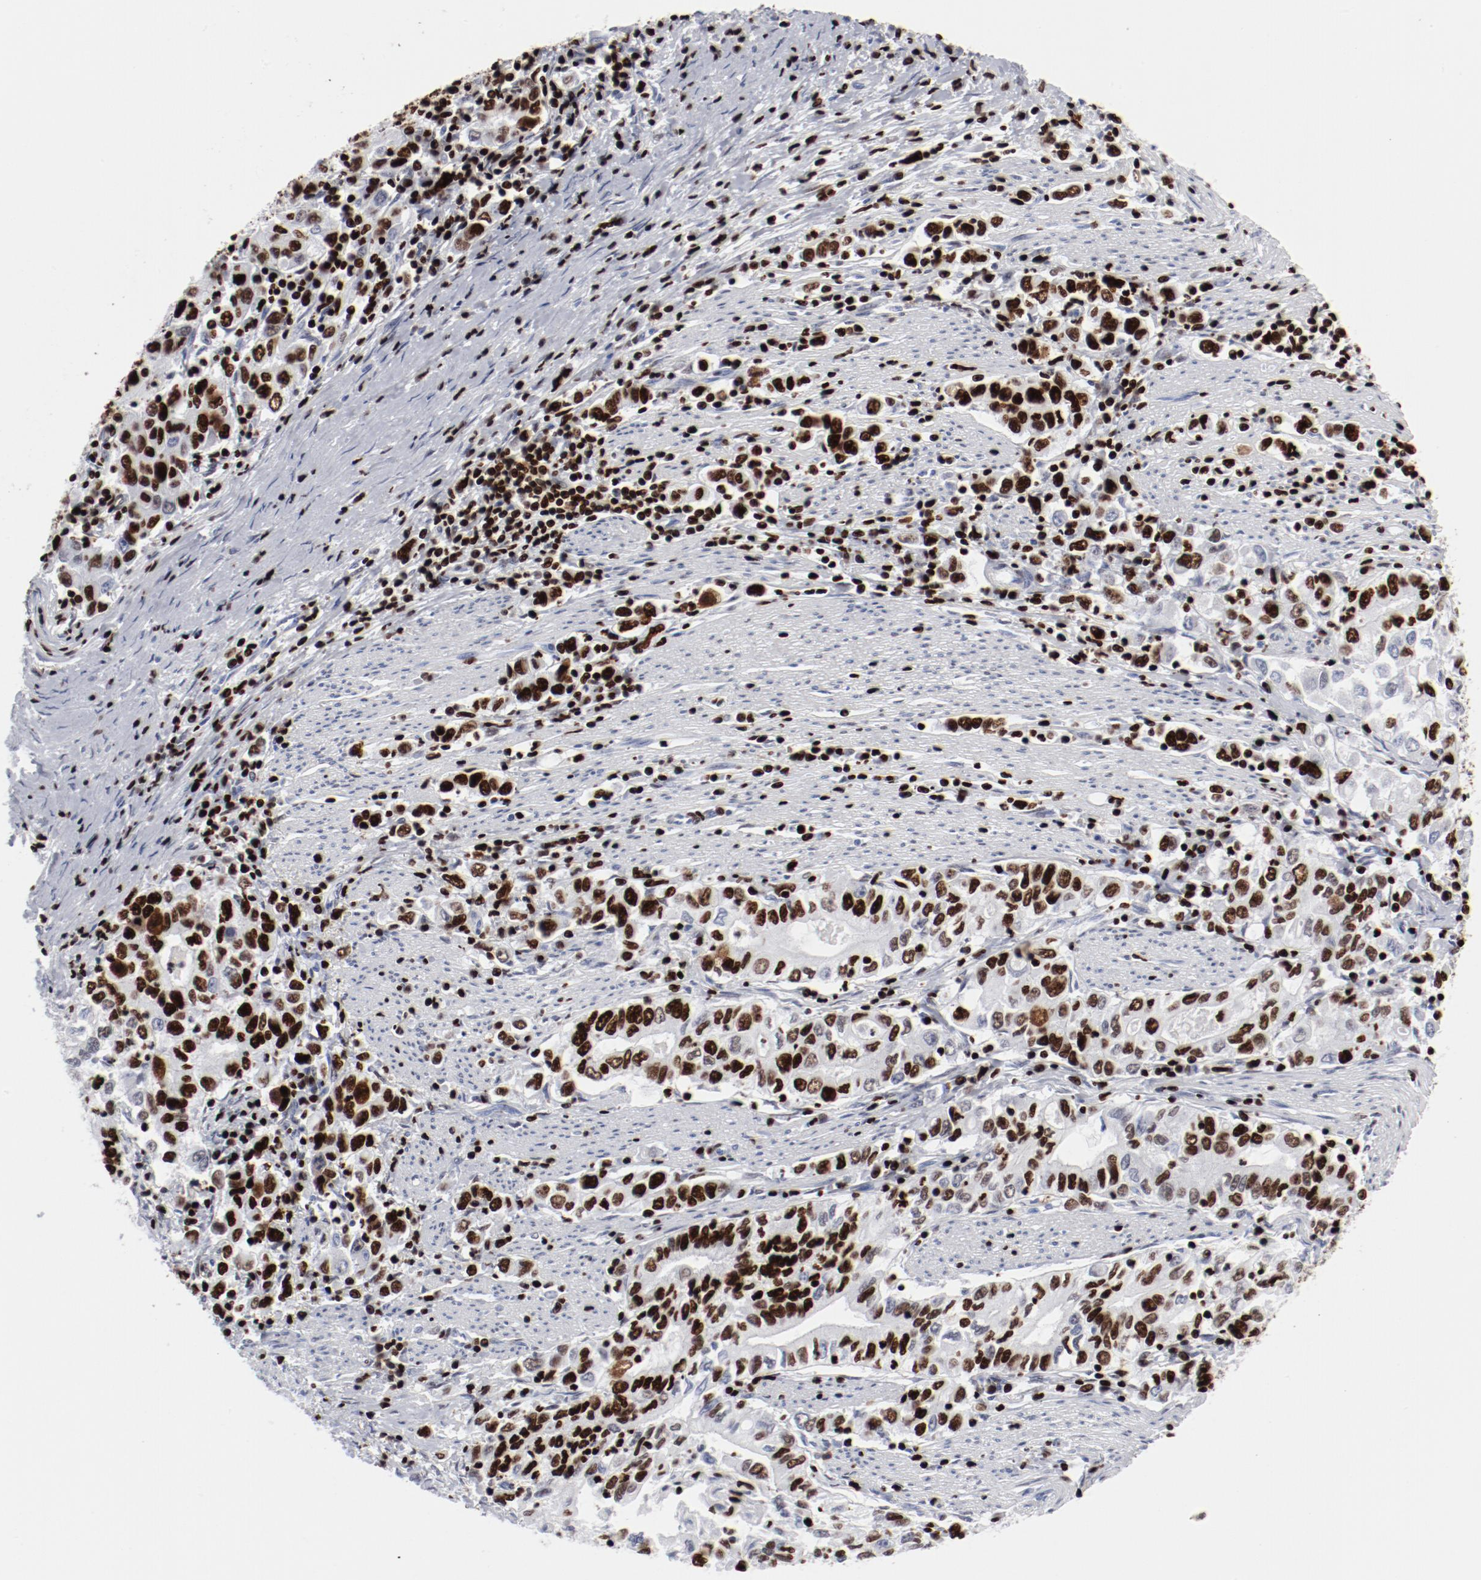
{"staining": {"intensity": "strong", "quantity": ">75%", "location": "nuclear"}, "tissue": "stomach cancer", "cell_type": "Tumor cells", "image_type": "cancer", "snomed": [{"axis": "morphology", "description": "Adenocarcinoma, NOS"}, {"axis": "topography", "description": "Stomach, lower"}], "caption": "High-power microscopy captured an IHC photomicrograph of stomach cancer, revealing strong nuclear expression in about >75% of tumor cells.", "gene": "SMARCC2", "patient": {"sex": "female", "age": 72}}